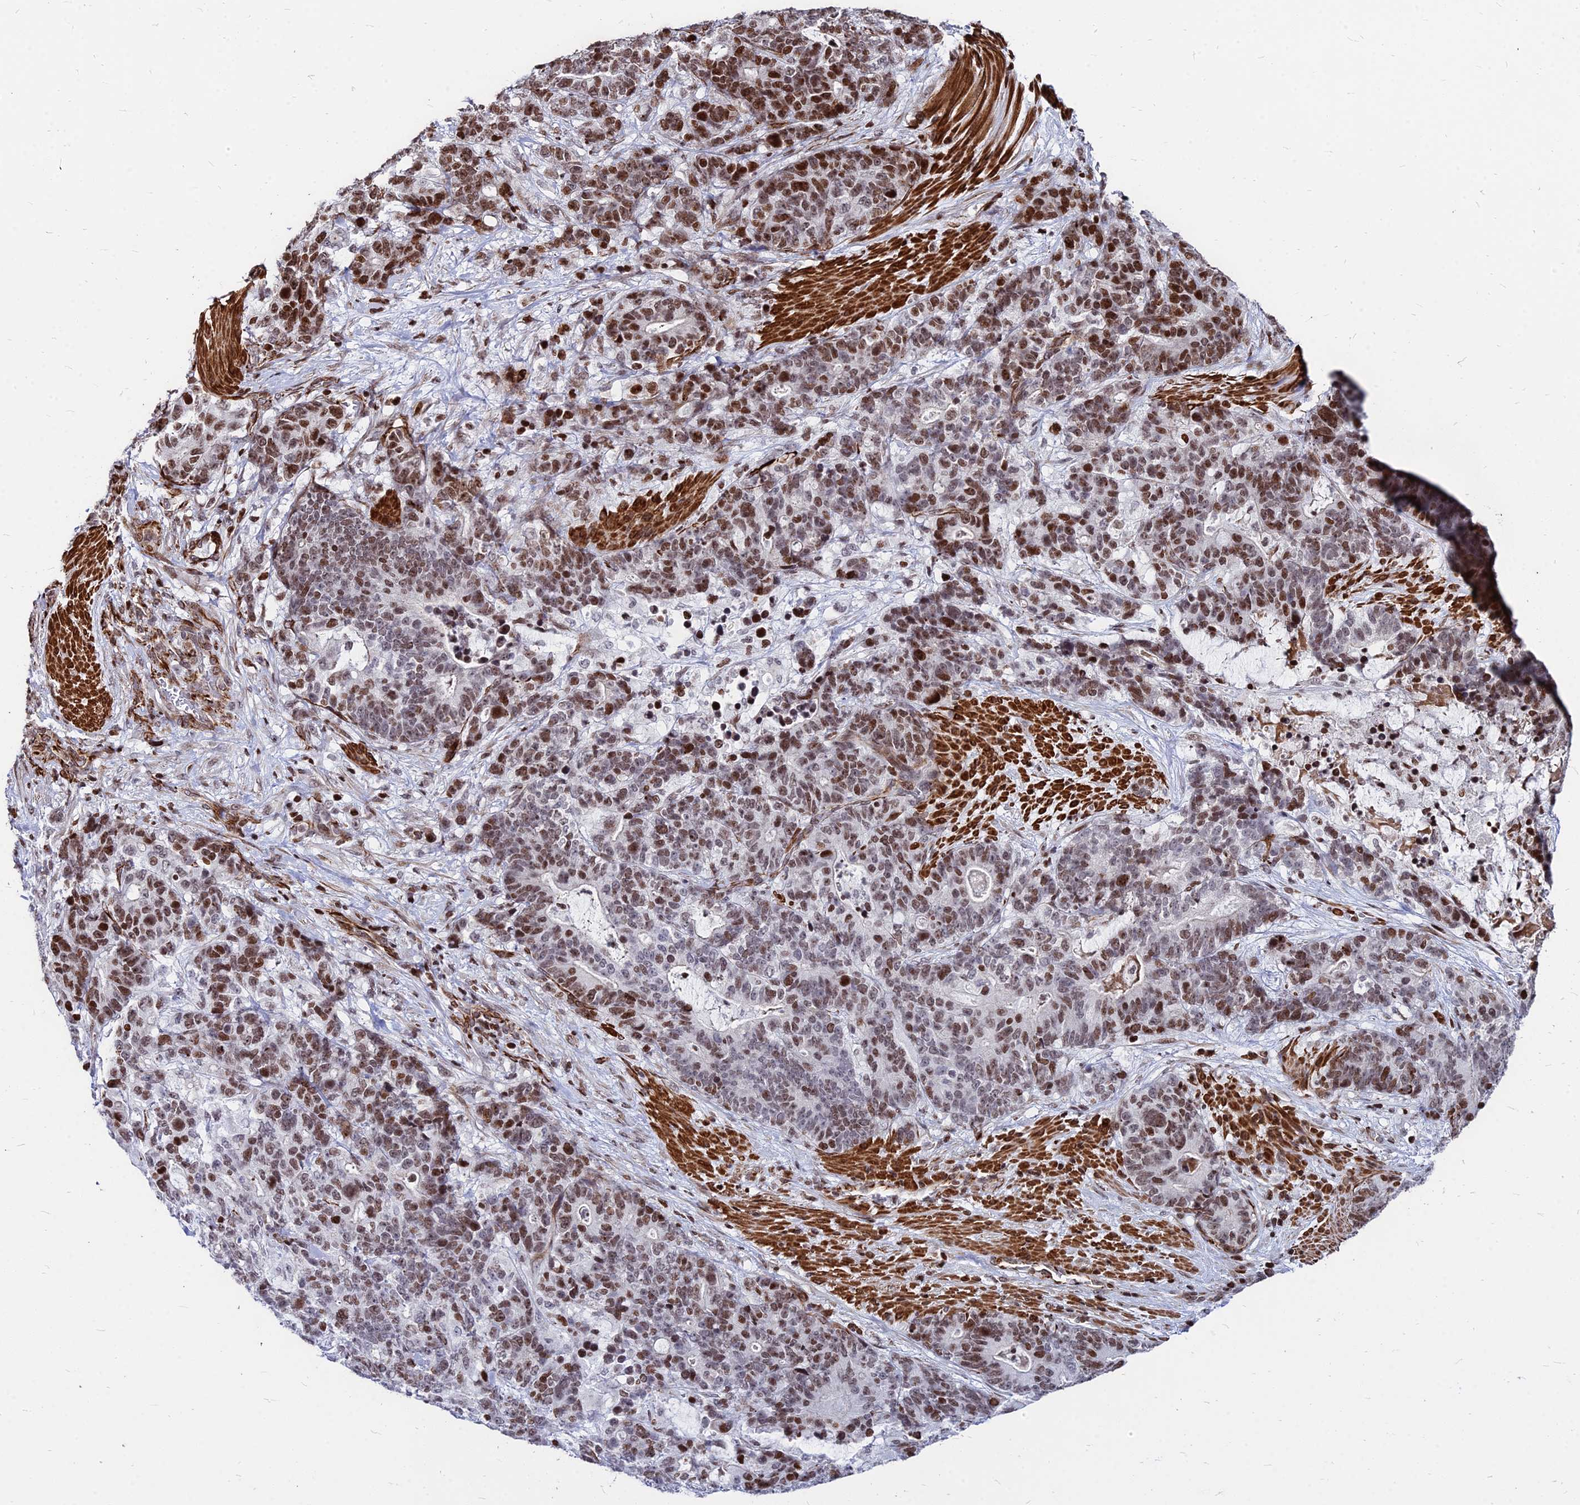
{"staining": {"intensity": "strong", "quantity": ">75%", "location": "nuclear"}, "tissue": "stomach cancer", "cell_type": "Tumor cells", "image_type": "cancer", "snomed": [{"axis": "morphology", "description": "Adenocarcinoma, NOS"}, {"axis": "topography", "description": "Stomach"}], "caption": "High-power microscopy captured an IHC photomicrograph of stomach cancer, revealing strong nuclear staining in approximately >75% of tumor cells. Using DAB (brown) and hematoxylin (blue) stains, captured at high magnification using brightfield microscopy.", "gene": "NYAP2", "patient": {"sex": "female", "age": 76}}